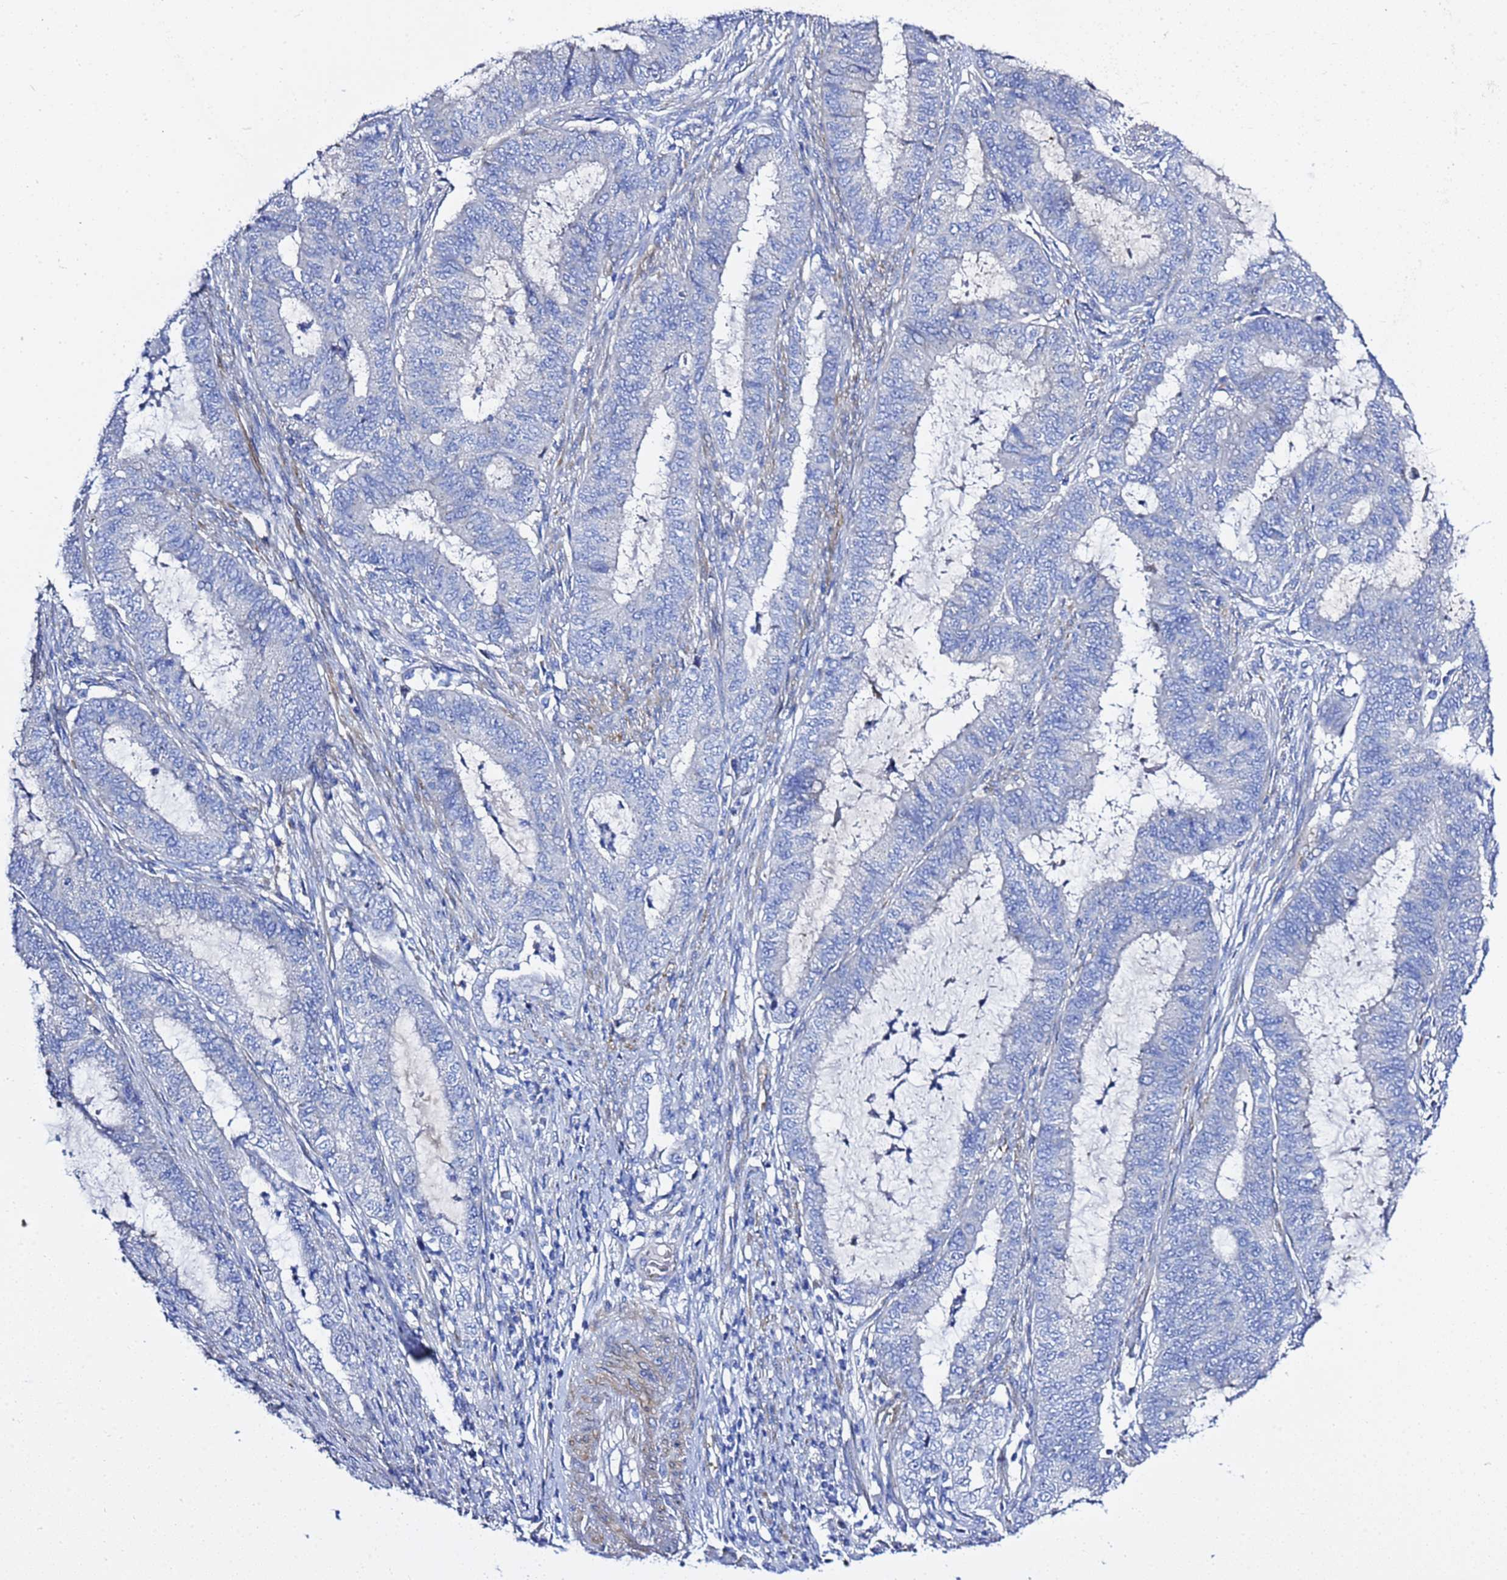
{"staining": {"intensity": "negative", "quantity": "none", "location": "none"}, "tissue": "endometrial cancer", "cell_type": "Tumor cells", "image_type": "cancer", "snomed": [{"axis": "morphology", "description": "Adenocarcinoma, NOS"}, {"axis": "topography", "description": "Endometrium"}], "caption": "A high-resolution photomicrograph shows IHC staining of endometrial cancer (adenocarcinoma), which displays no significant staining in tumor cells.", "gene": "USP18", "patient": {"sex": "female", "age": 51}}